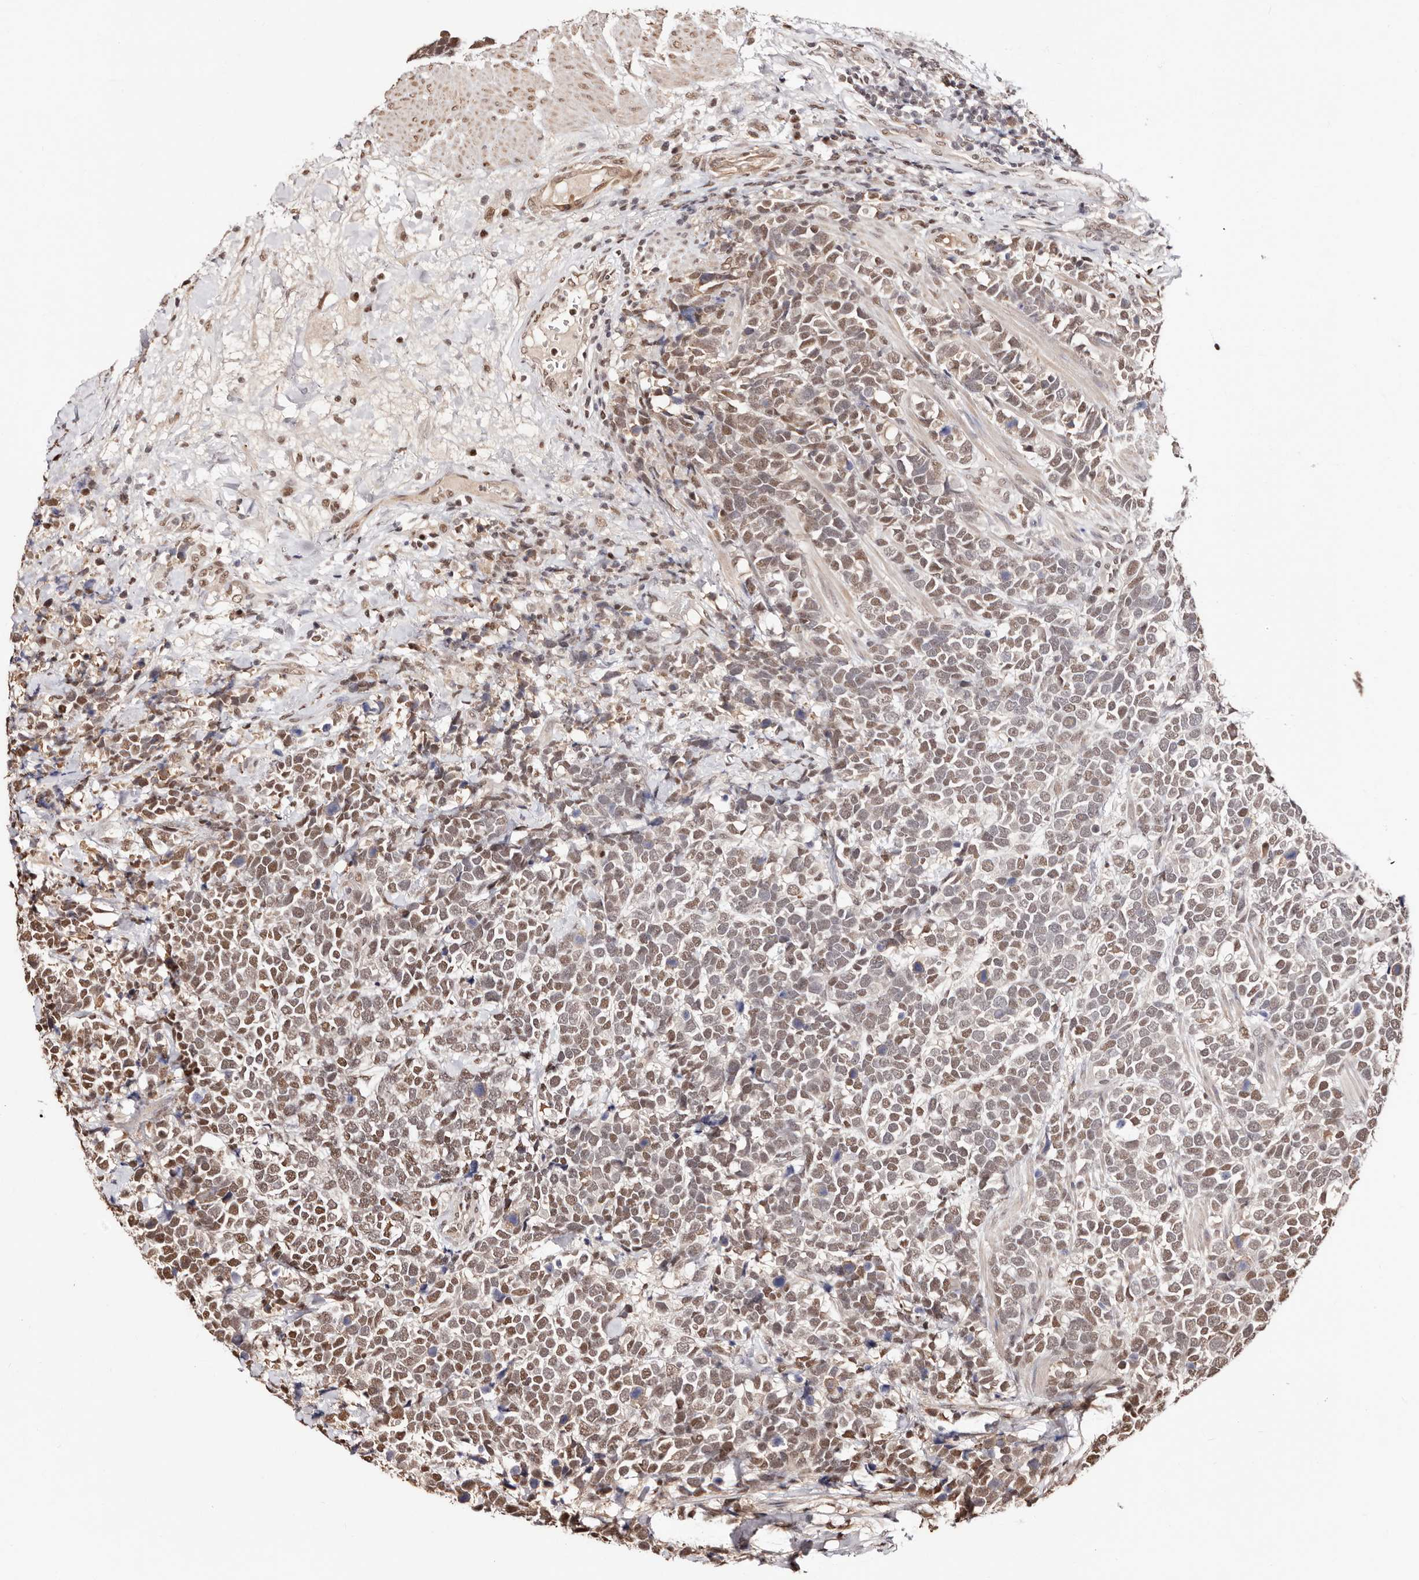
{"staining": {"intensity": "moderate", "quantity": ">75%", "location": "nuclear"}, "tissue": "urothelial cancer", "cell_type": "Tumor cells", "image_type": "cancer", "snomed": [{"axis": "morphology", "description": "Urothelial carcinoma, High grade"}, {"axis": "topography", "description": "Urinary bladder"}], "caption": "This histopathology image exhibits immunohistochemistry staining of high-grade urothelial carcinoma, with medium moderate nuclear expression in approximately >75% of tumor cells.", "gene": "BICRAL", "patient": {"sex": "female", "age": 82}}